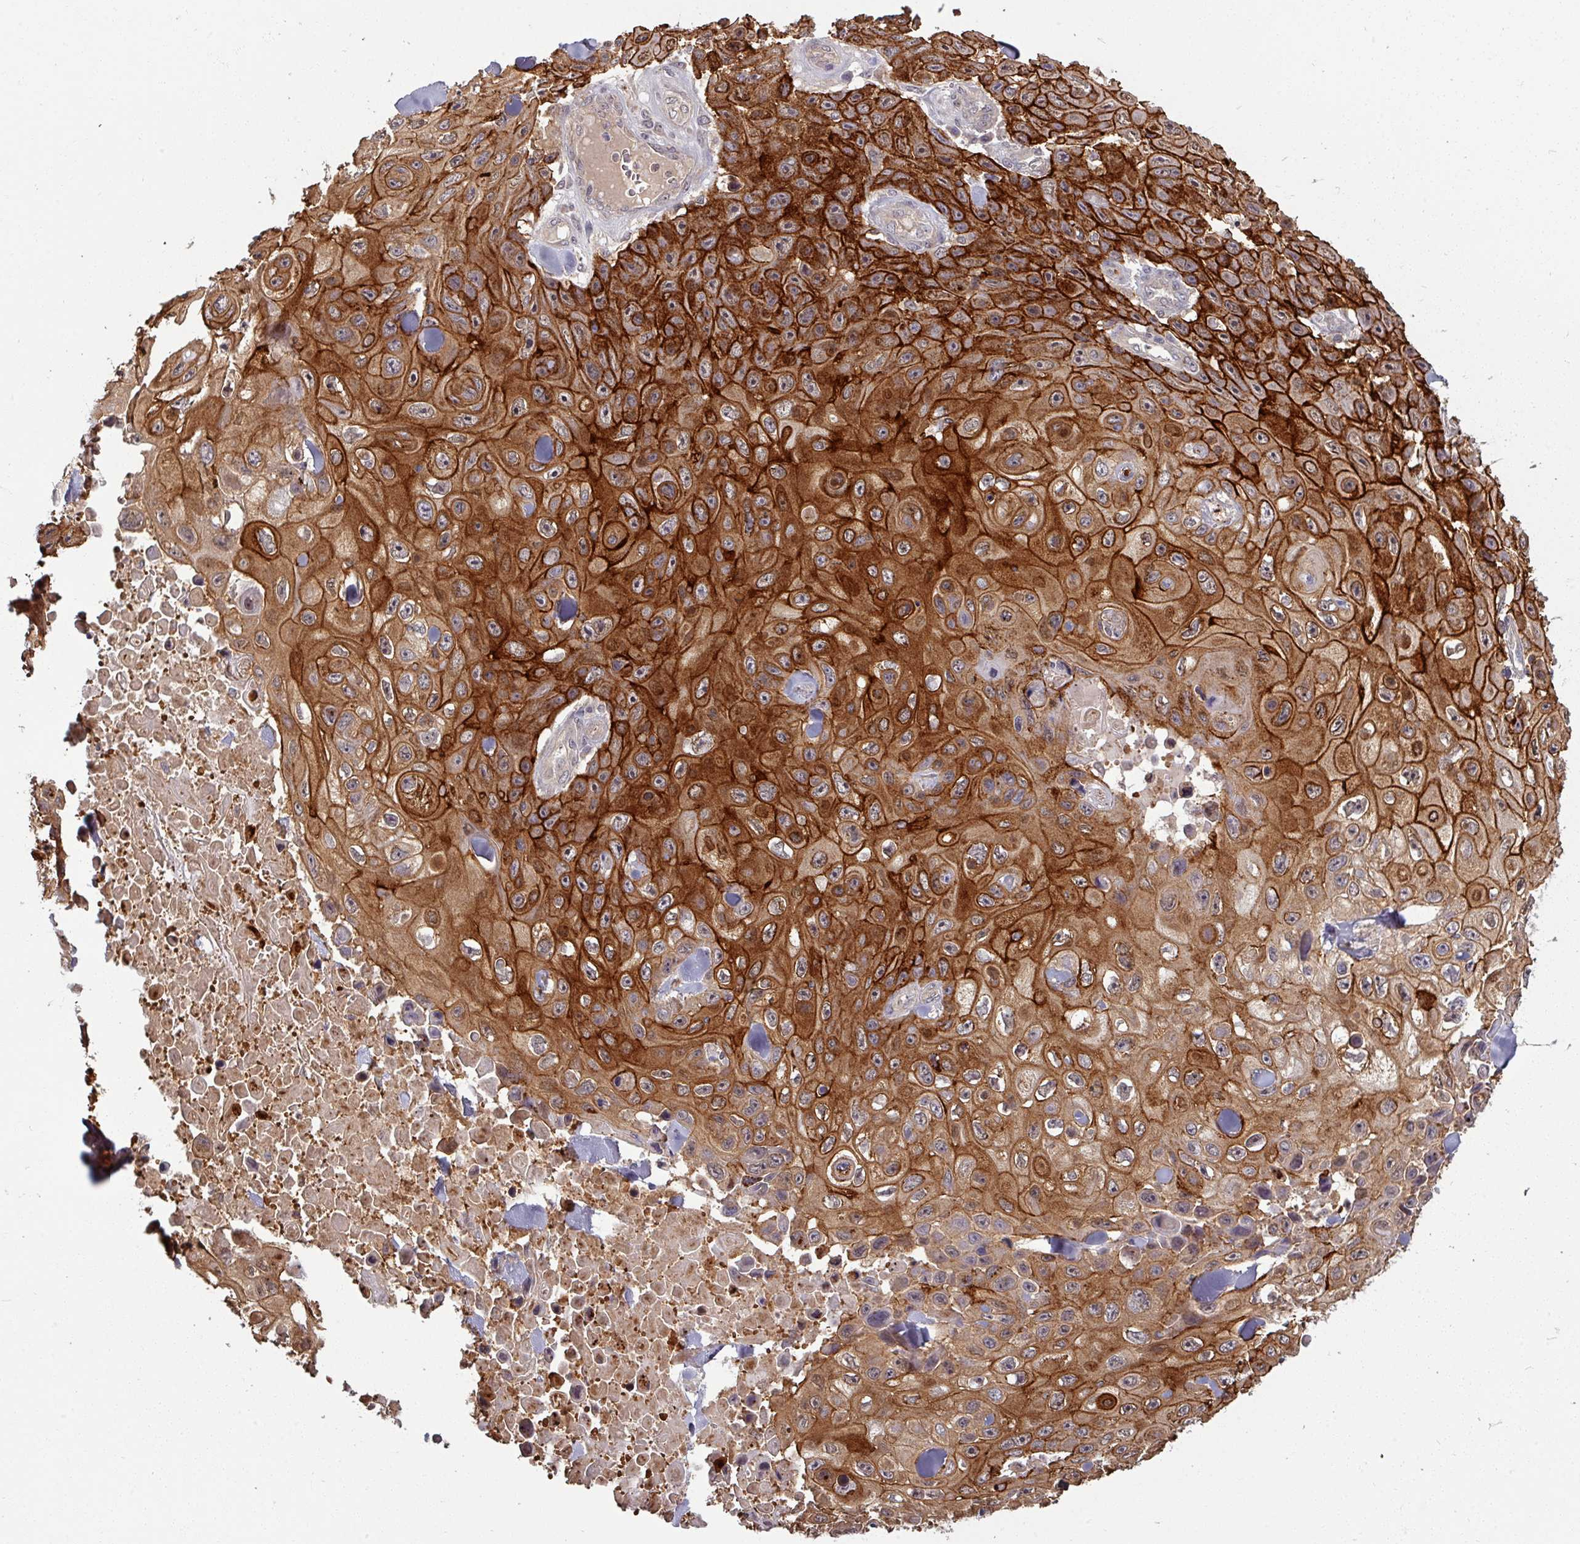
{"staining": {"intensity": "strong", "quantity": ">75%", "location": "cytoplasmic/membranous"}, "tissue": "skin cancer", "cell_type": "Tumor cells", "image_type": "cancer", "snomed": [{"axis": "morphology", "description": "Squamous cell carcinoma, NOS"}, {"axis": "topography", "description": "Skin"}], "caption": "Skin squamous cell carcinoma stained with a protein marker demonstrates strong staining in tumor cells.", "gene": "TUSC3", "patient": {"sex": "male", "age": 82}}